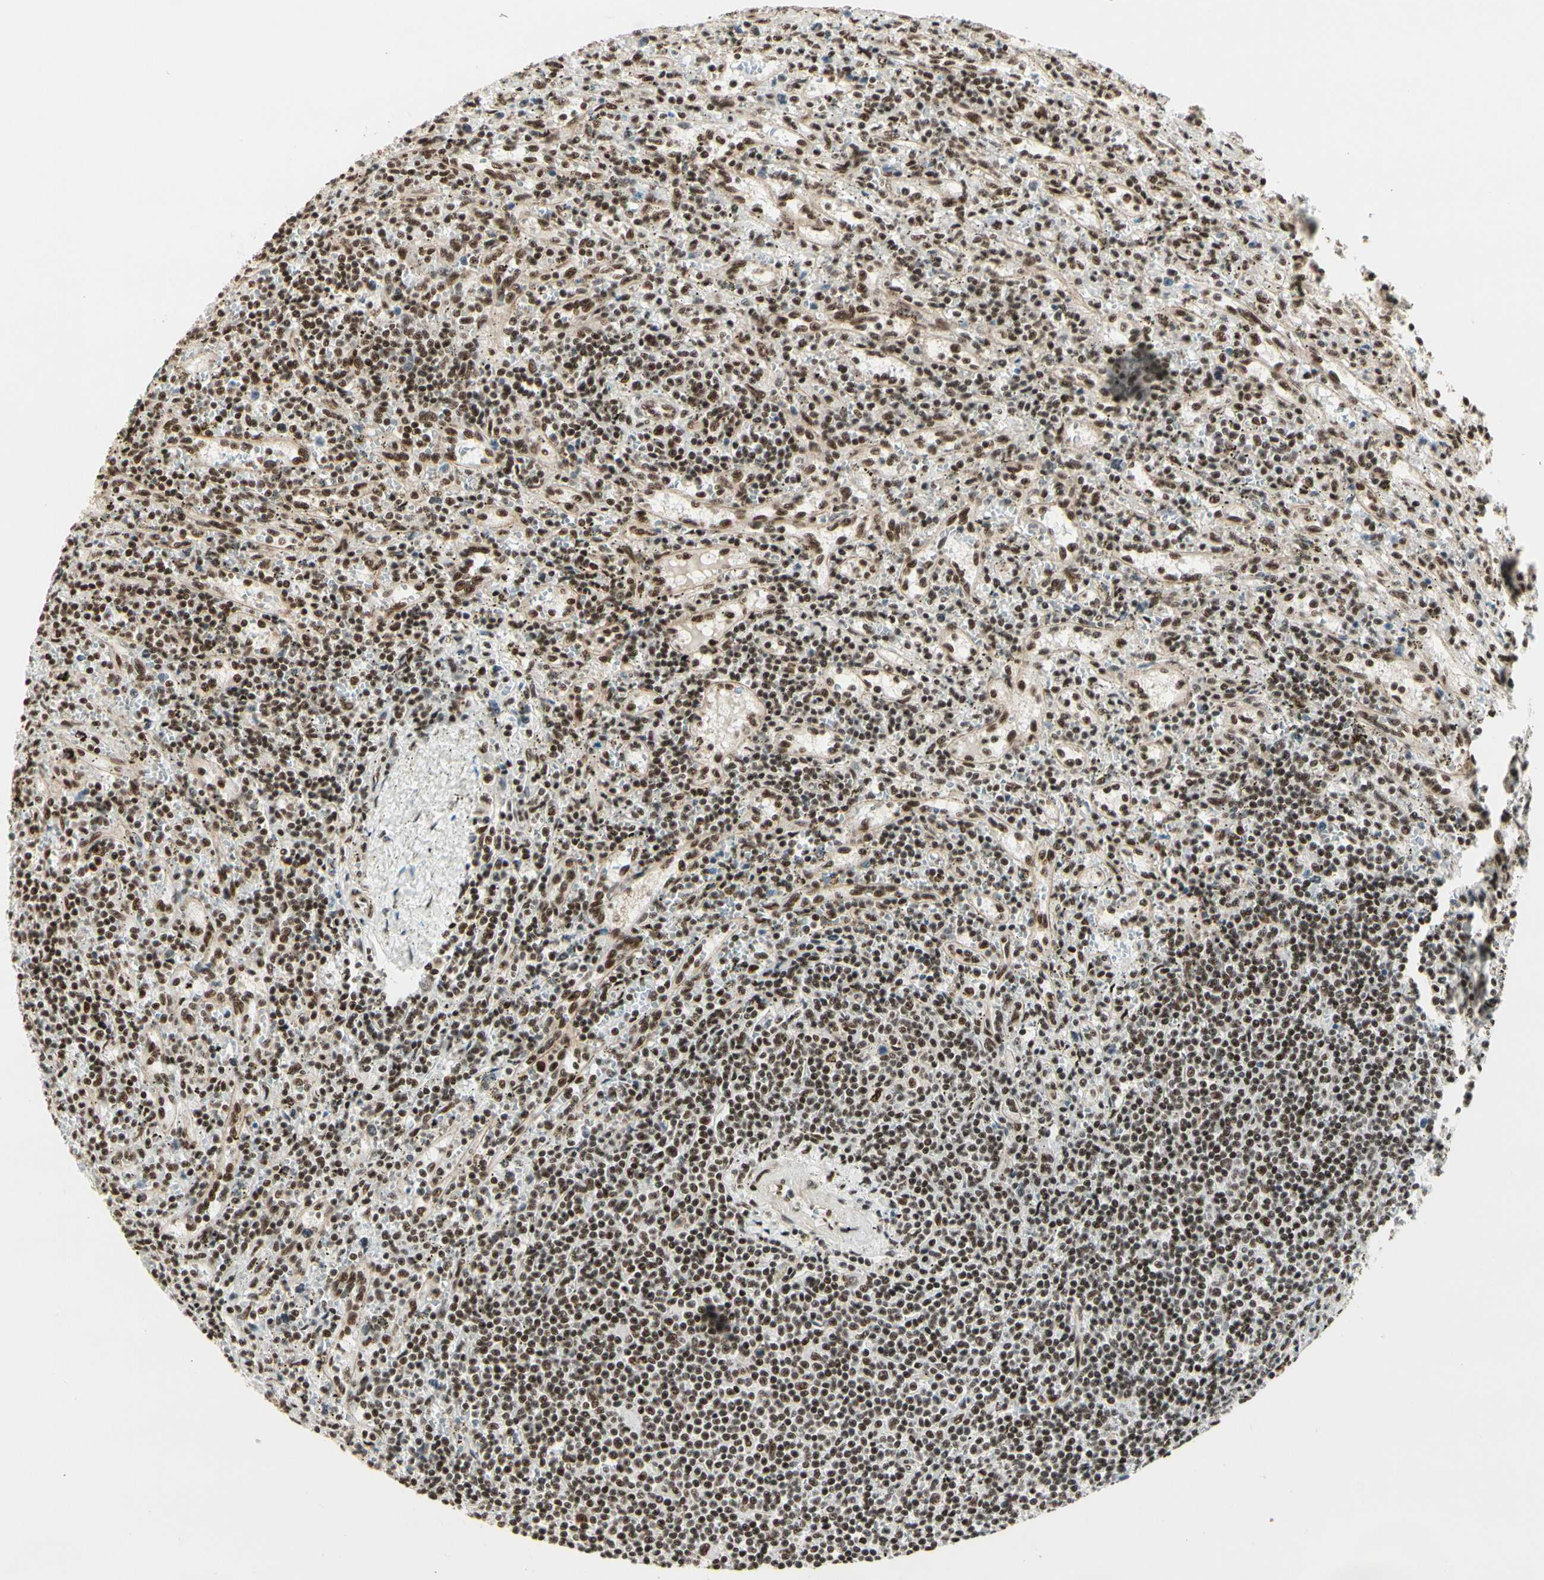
{"staining": {"intensity": "strong", "quantity": ">75%", "location": "nuclear"}, "tissue": "lymphoma", "cell_type": "Tumor cells", "image_type": "cancer", "snomed": [{"axis": "morphology", "description": "Malignant lymphoma, non-Hodgkin's type, Low grade"}, {"axis": "topography", "description": "Spleen"}], "caption": "Lymphoma was stained to show a protein in brown. There is high levels of strong nuclear positivity in approximately >75% of tumor cells. The protein is stained brown, and the nuclei are stained in blue (DAB (3,3'-diaminobenzidine) IHC with brightfield microscopy, high magnification).", "gene": "HEXIM1", "patient": {"sex": "male", "age": 76}}